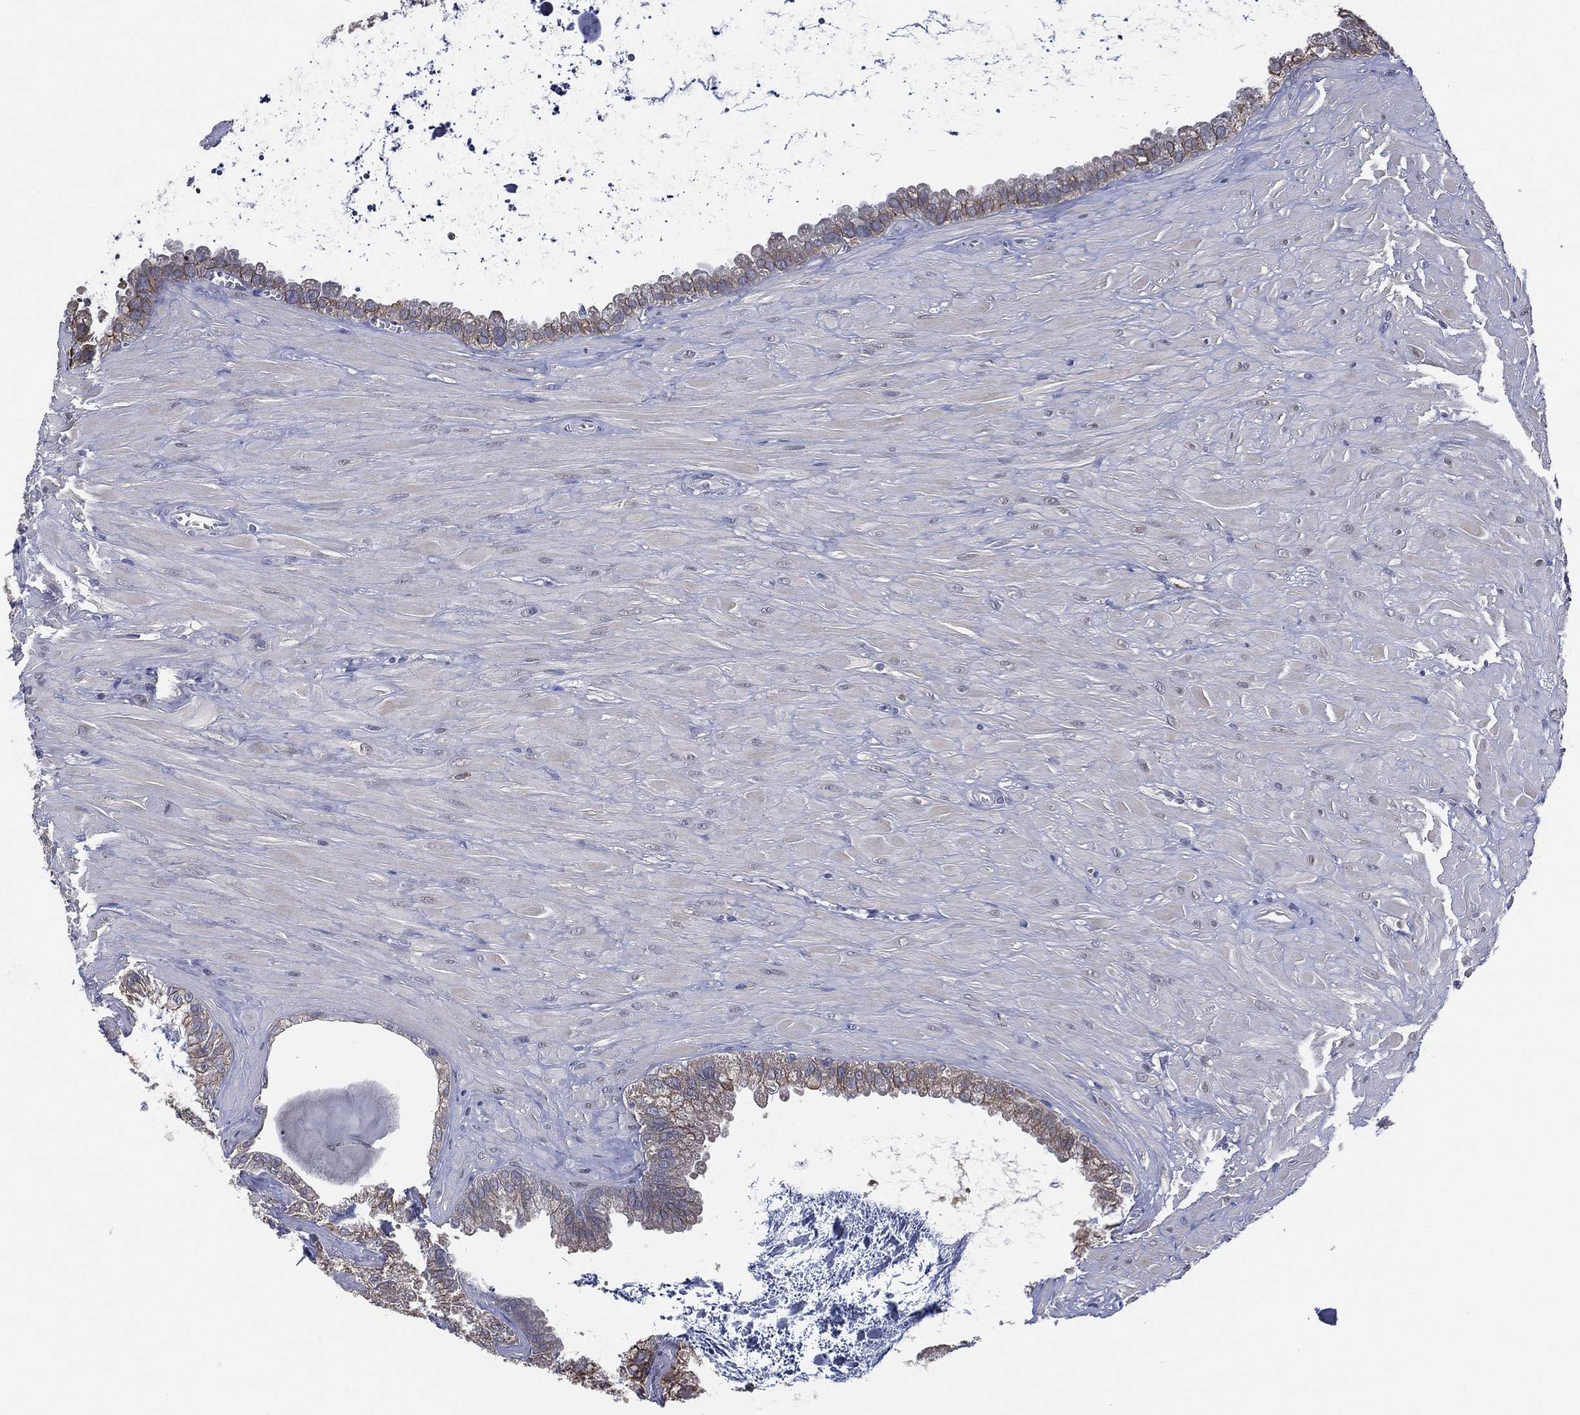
{"staining": {"intensity": "weak", "quantity": "25%-75%", "location": "cytoplasmic/membranous"}, "tissue": "seminal vesicle", "cell_type": "Glandular cells", "image_type": "normal", "snomed": [{"axis": "morphology", "description": "Normal tissue, NOS"}, {"axis": "topography", "description": "Seminal veicle"}], "caption": "Immunohistochemistry staining of normal seminal vesicle, which shows low levels of weak cytoplasmic/membranous staining in approximately 25%-75% of glandular cells indicating weak cytoplasmic/membranous protein staining. The staining was performed using DAB (3,3'-diaminobenzidine) (brown) for protein detection and nuclei were counterstained in hematoxylin (blue).", "gene": "MPP7", "patient": {"sex": "male", "age": 57}}